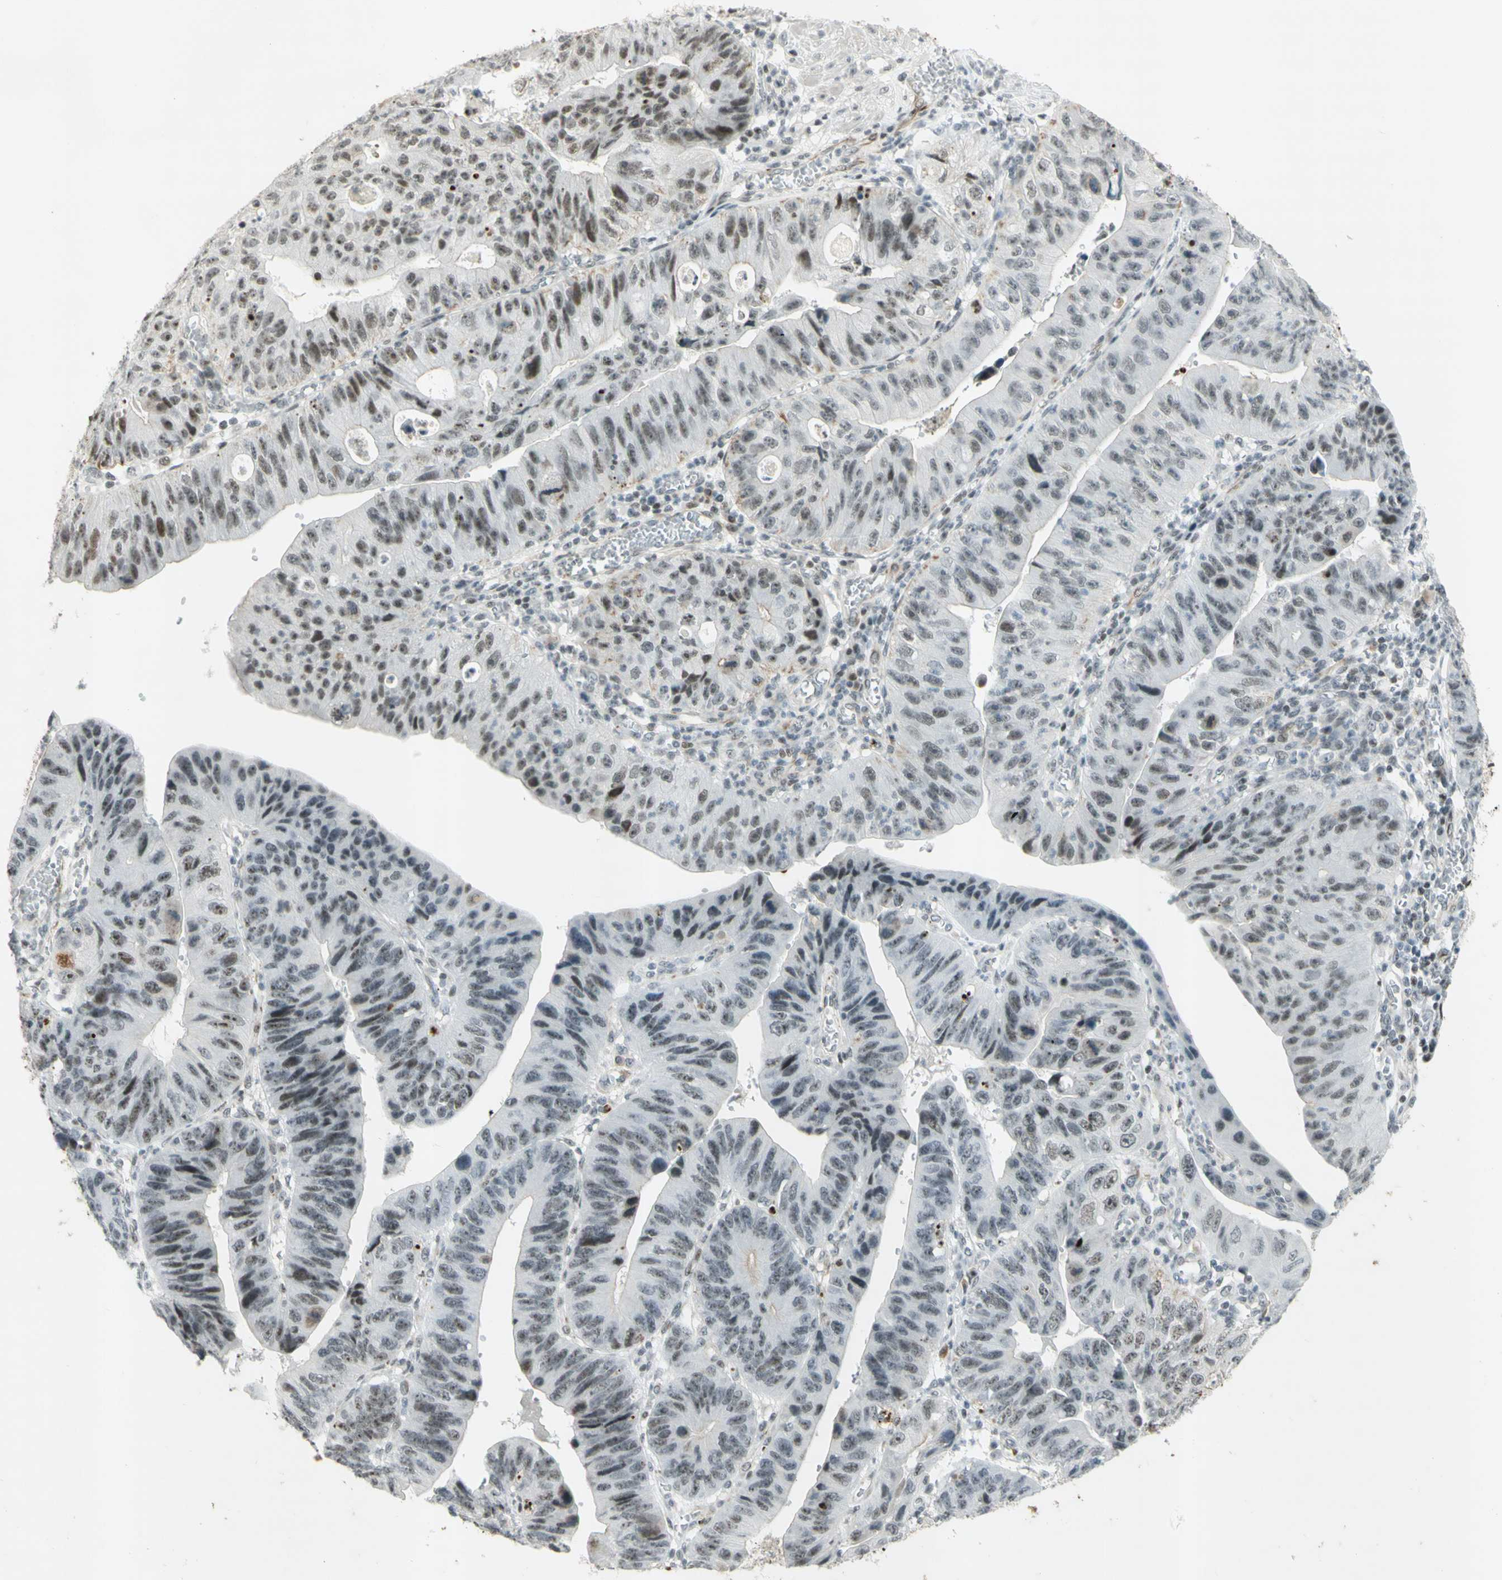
{"staining": {"intensity": "moderate", "quantity": ">75%", "location": "nuclear"}, "tissue": "stomach cancer", "cell_type": "Tumor cells", "image_type": "cancer", "snomed": [{"axis": "morphology", "description": "Adenocarcinoma, NOS"}, {"axis": "topography", "description": "Stomach"}], "caption": "Immunohistochemistry (IHC) of stomach cancer displays medium levels of moderate nuclear expression in about >75% of tumor cells.", "gene": "IRF1", "patient": {"sex": "male", "age": 59}}